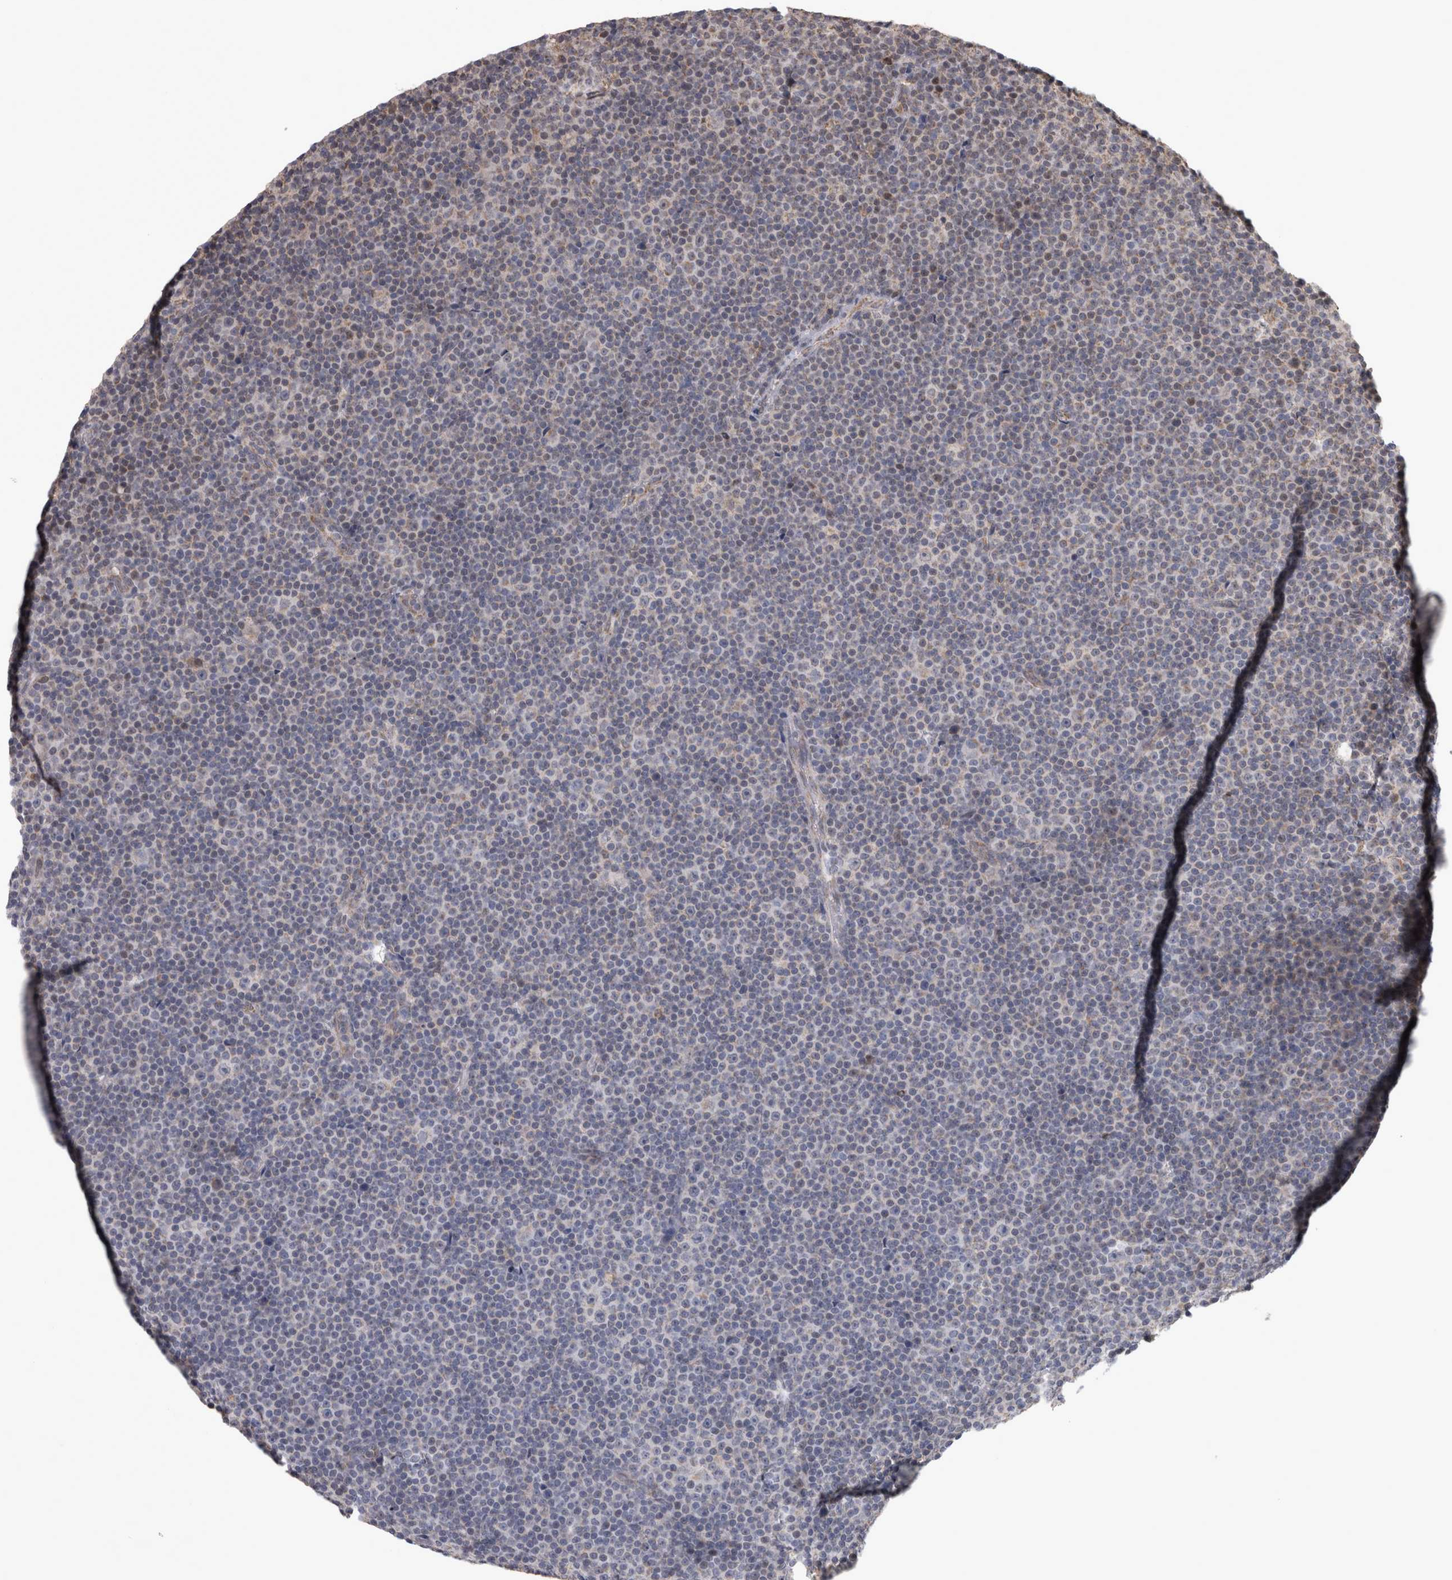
{"staining": {"intensity": "weak", "quantity": "<25%", "location": "cytoplasmic/membranous"}, "tissue": "lymphoma", "cell_type": "Tumor cells", "image_type": "cancer", "snomed": [{"axis": "morphology", "description": "Malignant lymphoma, non-Hodgkin's type, Low grade"}, {"axis": "topography", "description": "Lymph node"}], "caption": "High magnification brightfield microscopy of malignant lymphoma, non-Hodgkin's type (low-grade) stained with DAB (brown) and counterstained with hematoxylin (blue): tumor cells show no significant expression. The staining was performed using DAB (3,3'-diaminobenzidine) to visualize the protein expression in brown, while the nuclei were stained in blue with hematoxylin (Magnification: 20x).", "gene": "DBT", "patient": {"sex": "female", "age": 67}}